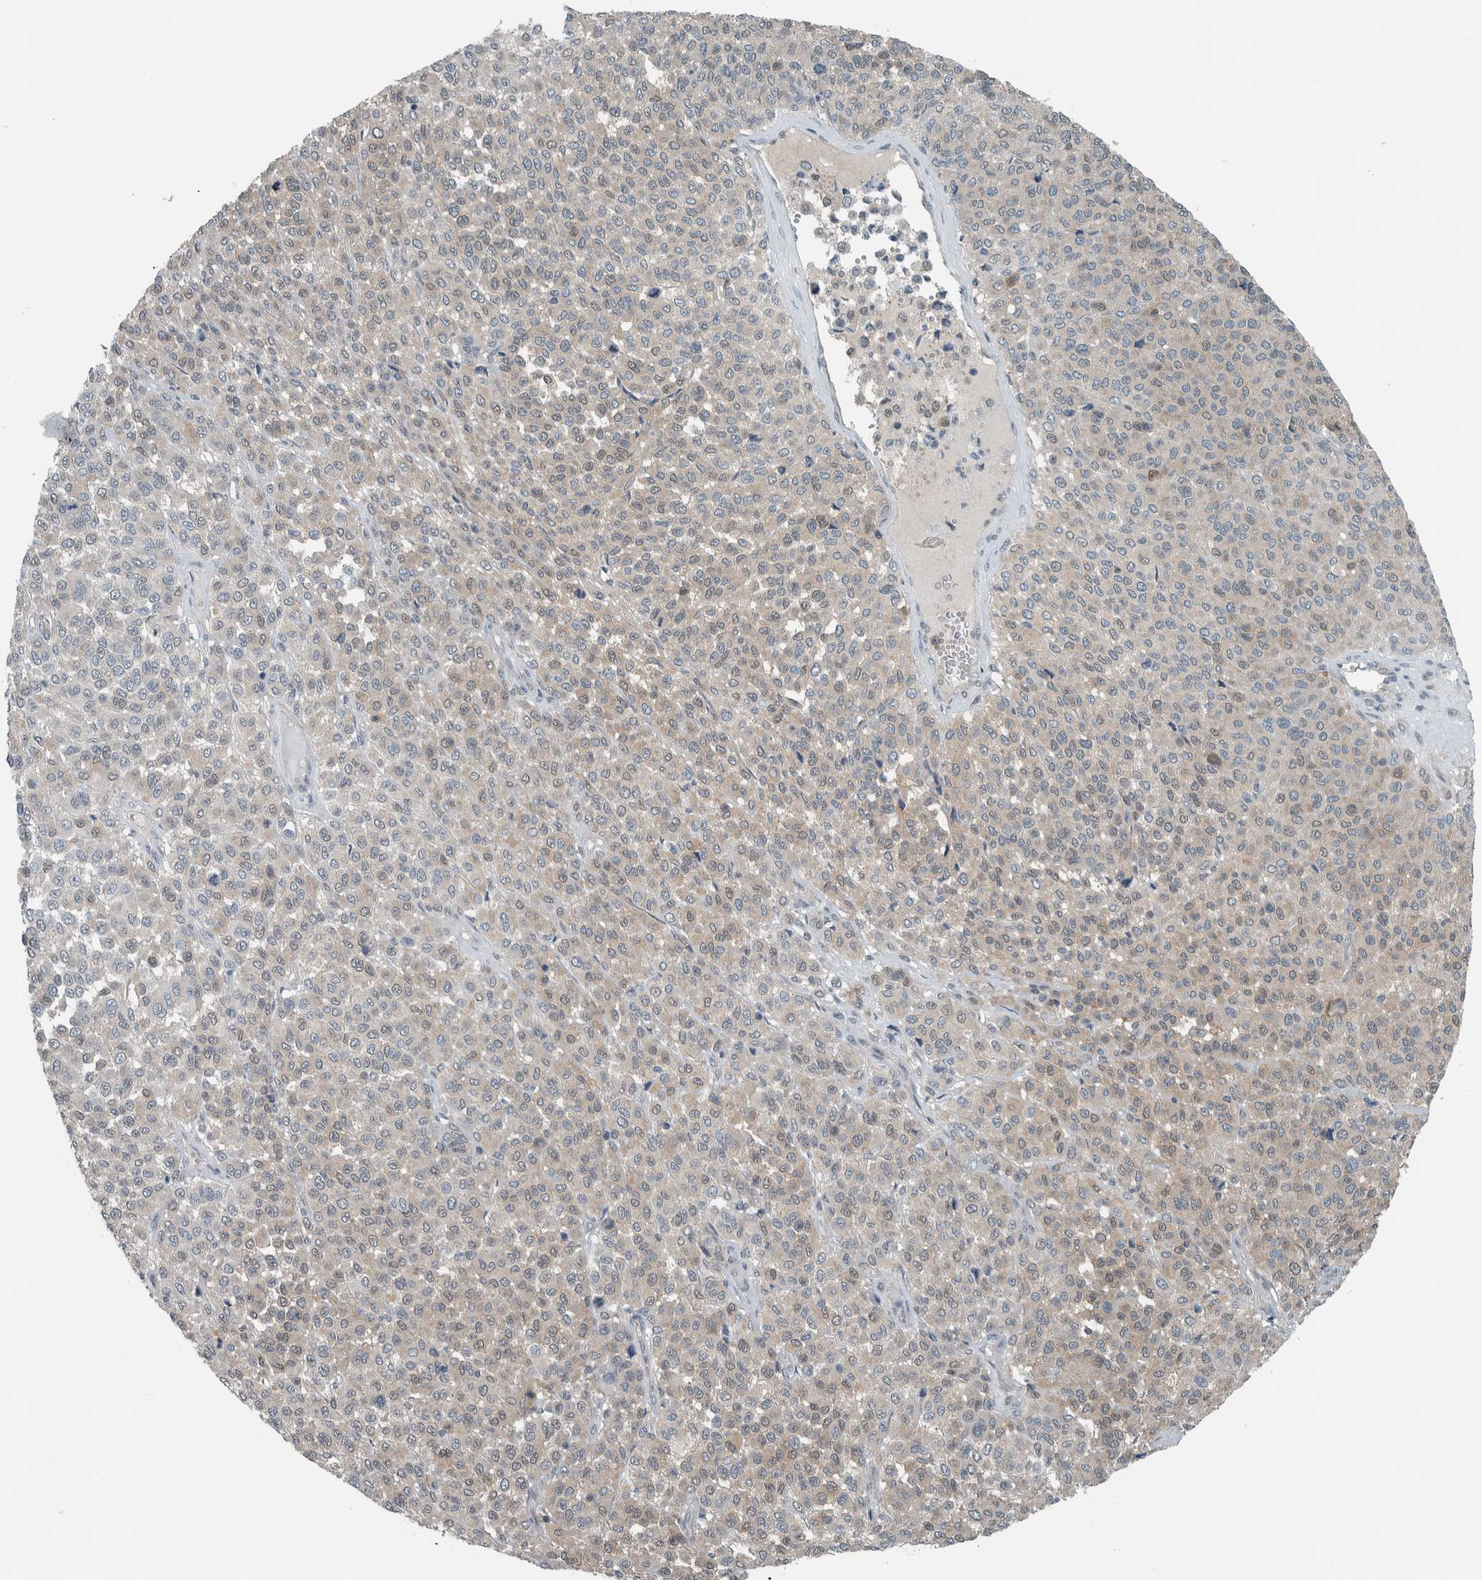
{"staining": {"intensity": "weak", "quantity": "<25%", "location": "cytoplasmic/membranous,nuclear"}, "tissue": "melanoma", "cell_type": "Tumor cells", "image_type": "cancer", "snomed": [{"axis": "morphology", "description": "Malignant melanoma, Metastatic site"}, {"axis": "topography", "description": "Pancreas"}], "caption": "This is a micrograph of IHC staining of malignant melanoma (metastatic site), which shows no positivity in tumor cells.", "gene": "ALAD", "patient": {"sex": "female", "age": 30}}